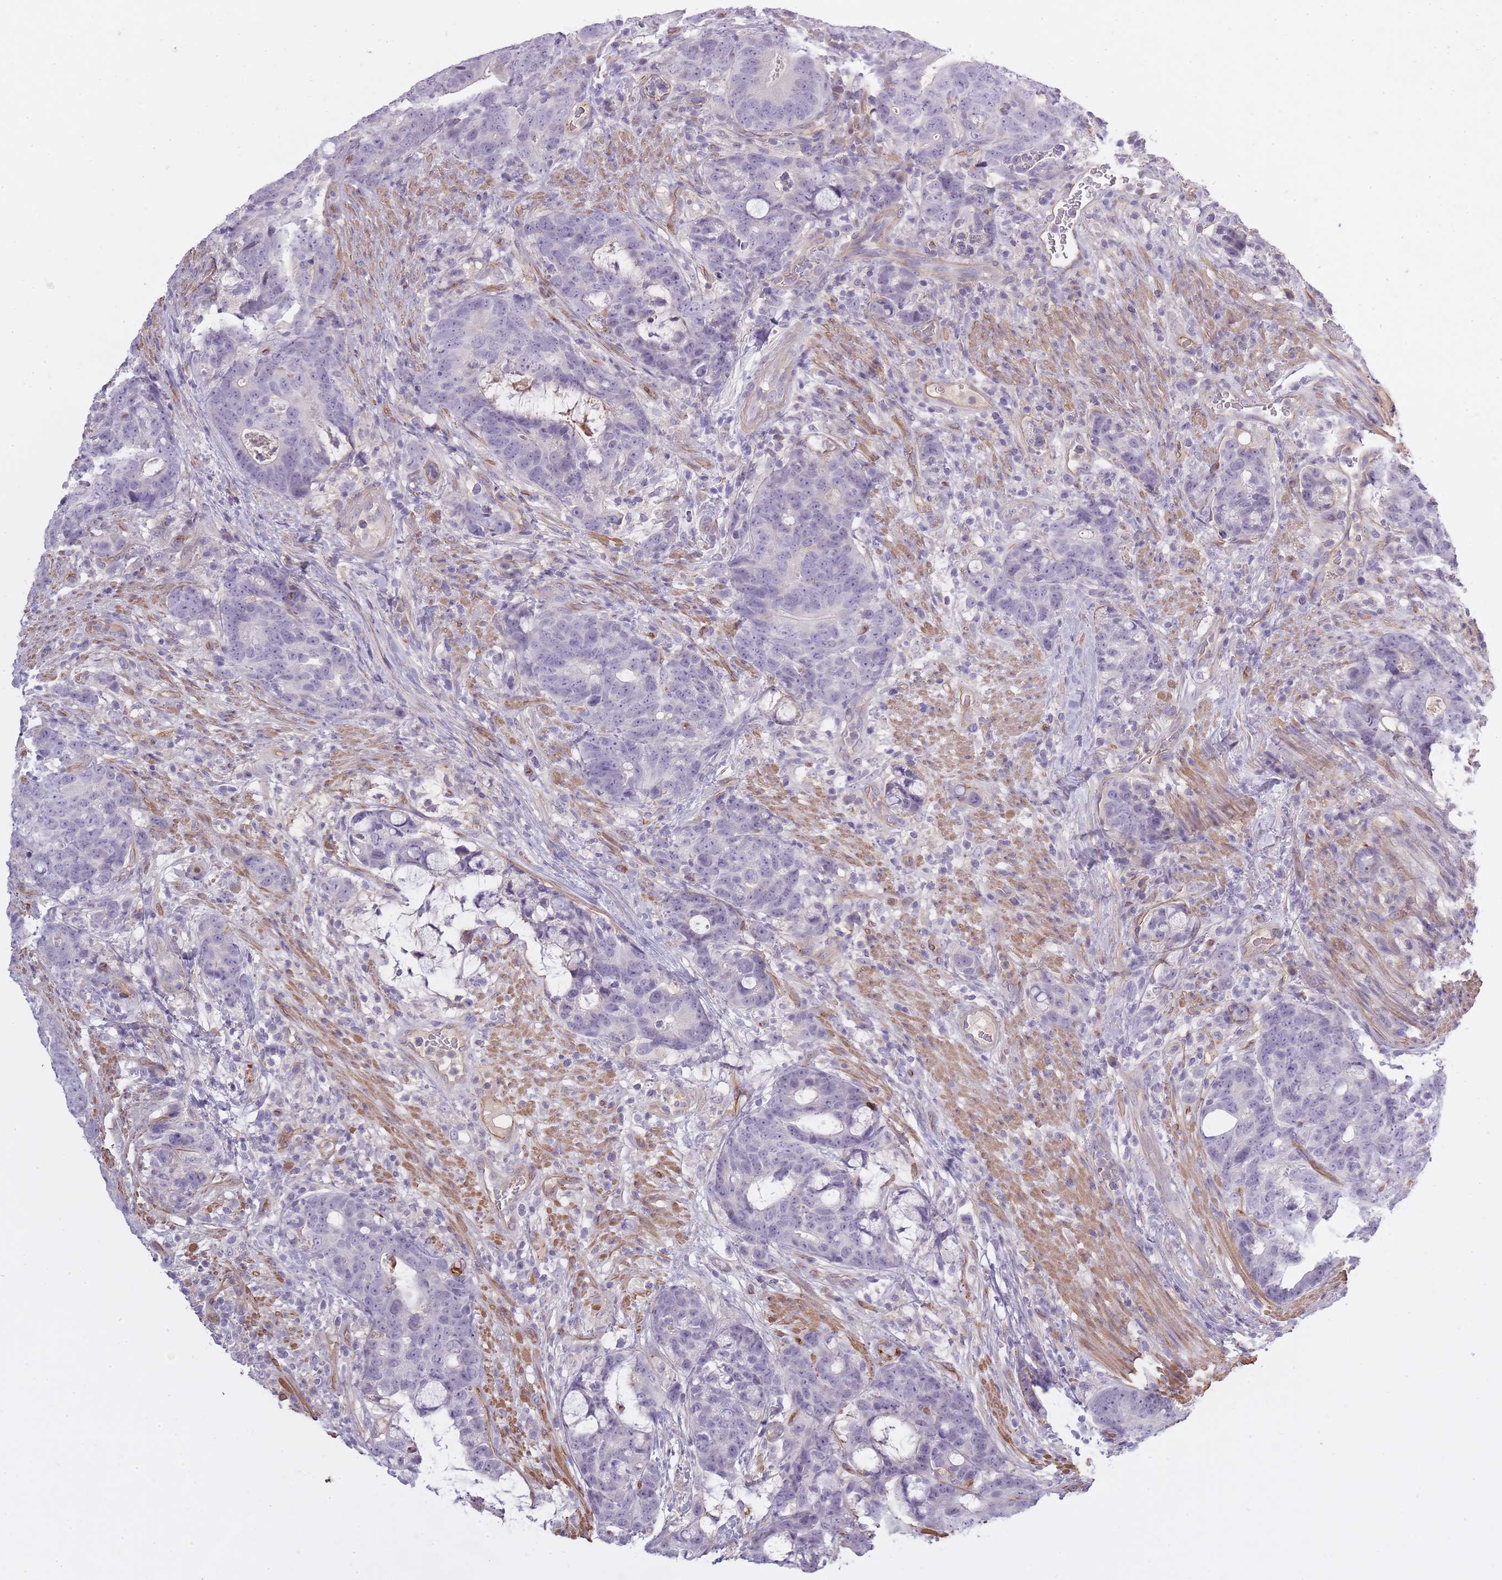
{"staining": {"intensity": "negative", "quantity": "none", "location": "none"}, "tissue": "colorectal cancer", "cell_type": "Tumor cells", "image_type": "cancer", "snomed": [{"axis": "morphology", "description": "Adenocarcinoma, NOS"}, {"axis": "topography", "description": "Colon"}], "caption": "Colorectal adenocarcinoma stained for a protein using immunohistochemistry (IHC) shows no staining tumor cells.", "gene": "SLC8A2", "patient": {"sex": "female", "age": 82}}